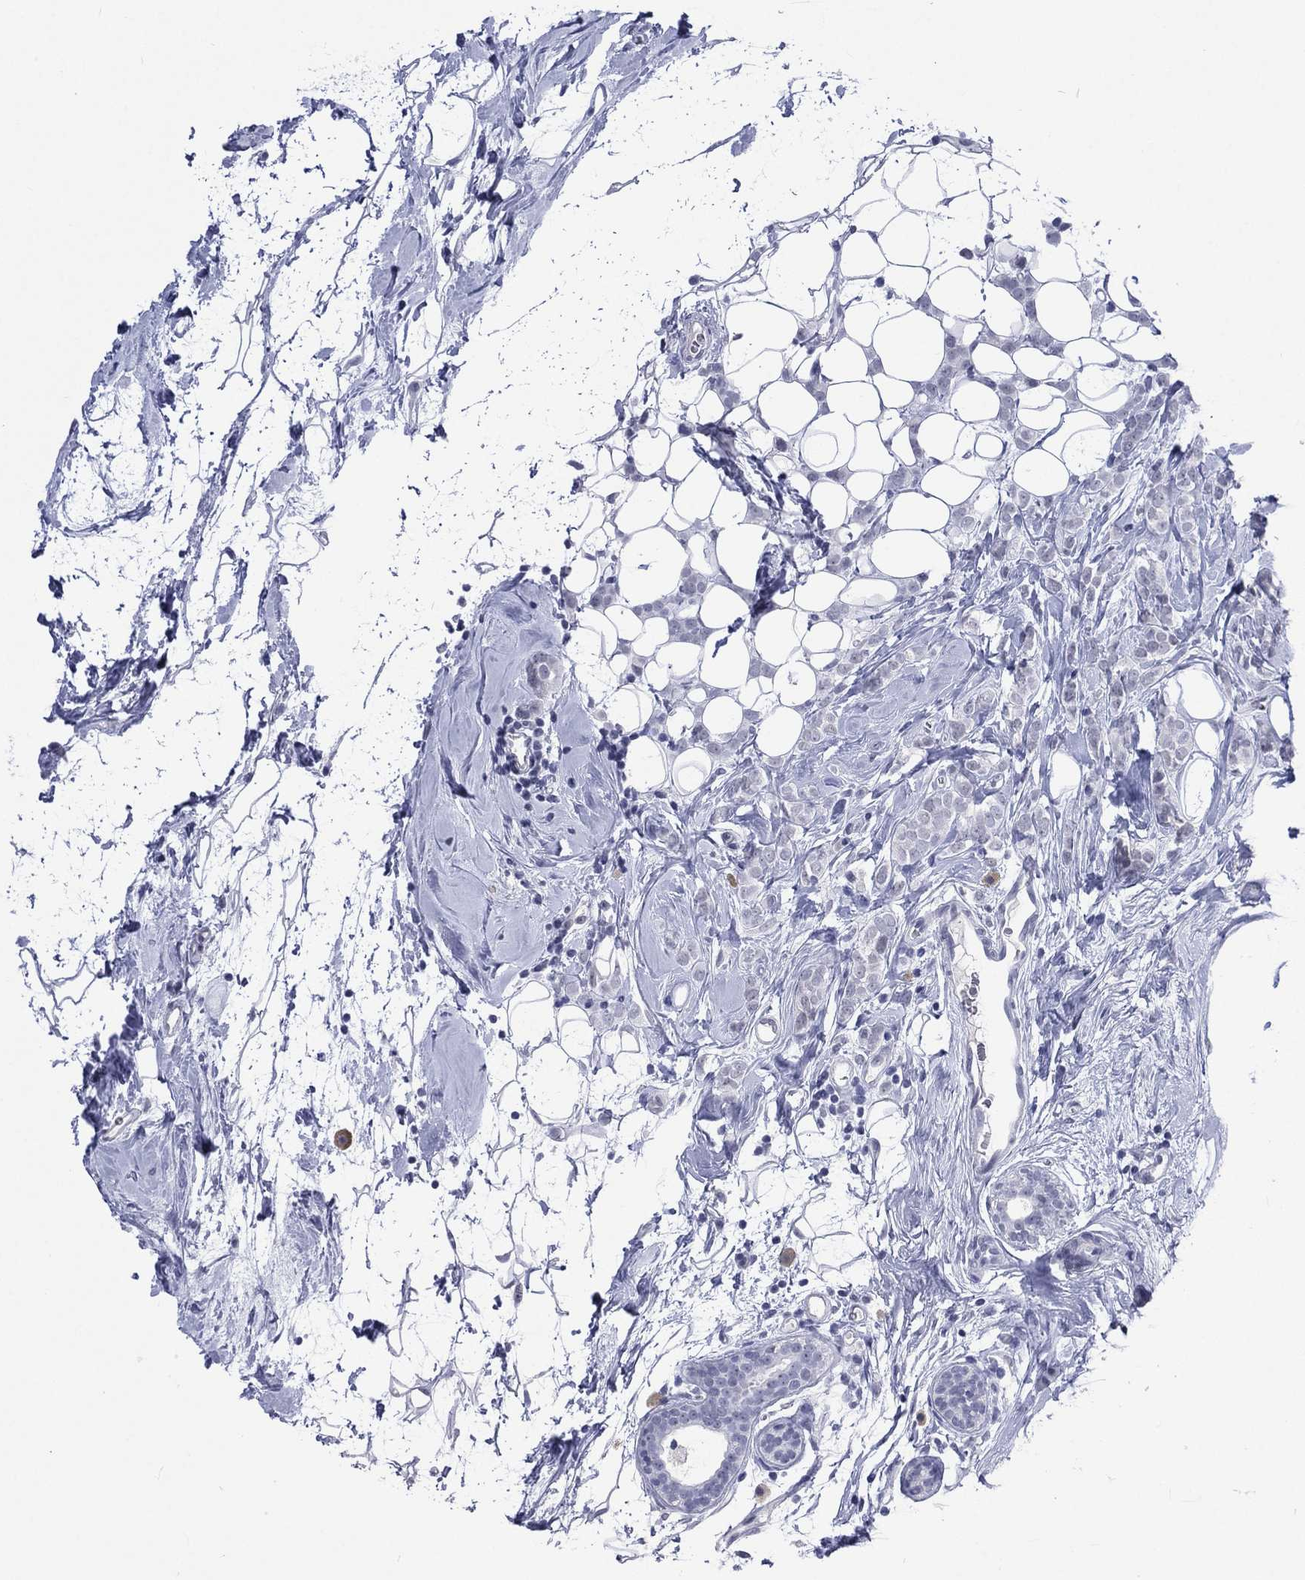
{"staining": {"intensity": "negative", "quantity": "none", "location": "none"}, "tissue": "breast cancer", "cell_type": "Tumor cells", "image_type": "cancer", "snomed": [{"axis": "morphology", "description": "Lobular carcinoma"}, {"axis": "topography", "description": "Breast"}], "caption": "Tumor cells show no significant staining in breast lobular carcinoma. (DAB IHC with hematoxylin counter stain).", "gene": "SSX1", "patient": {"sex": "female", "age": 49}}